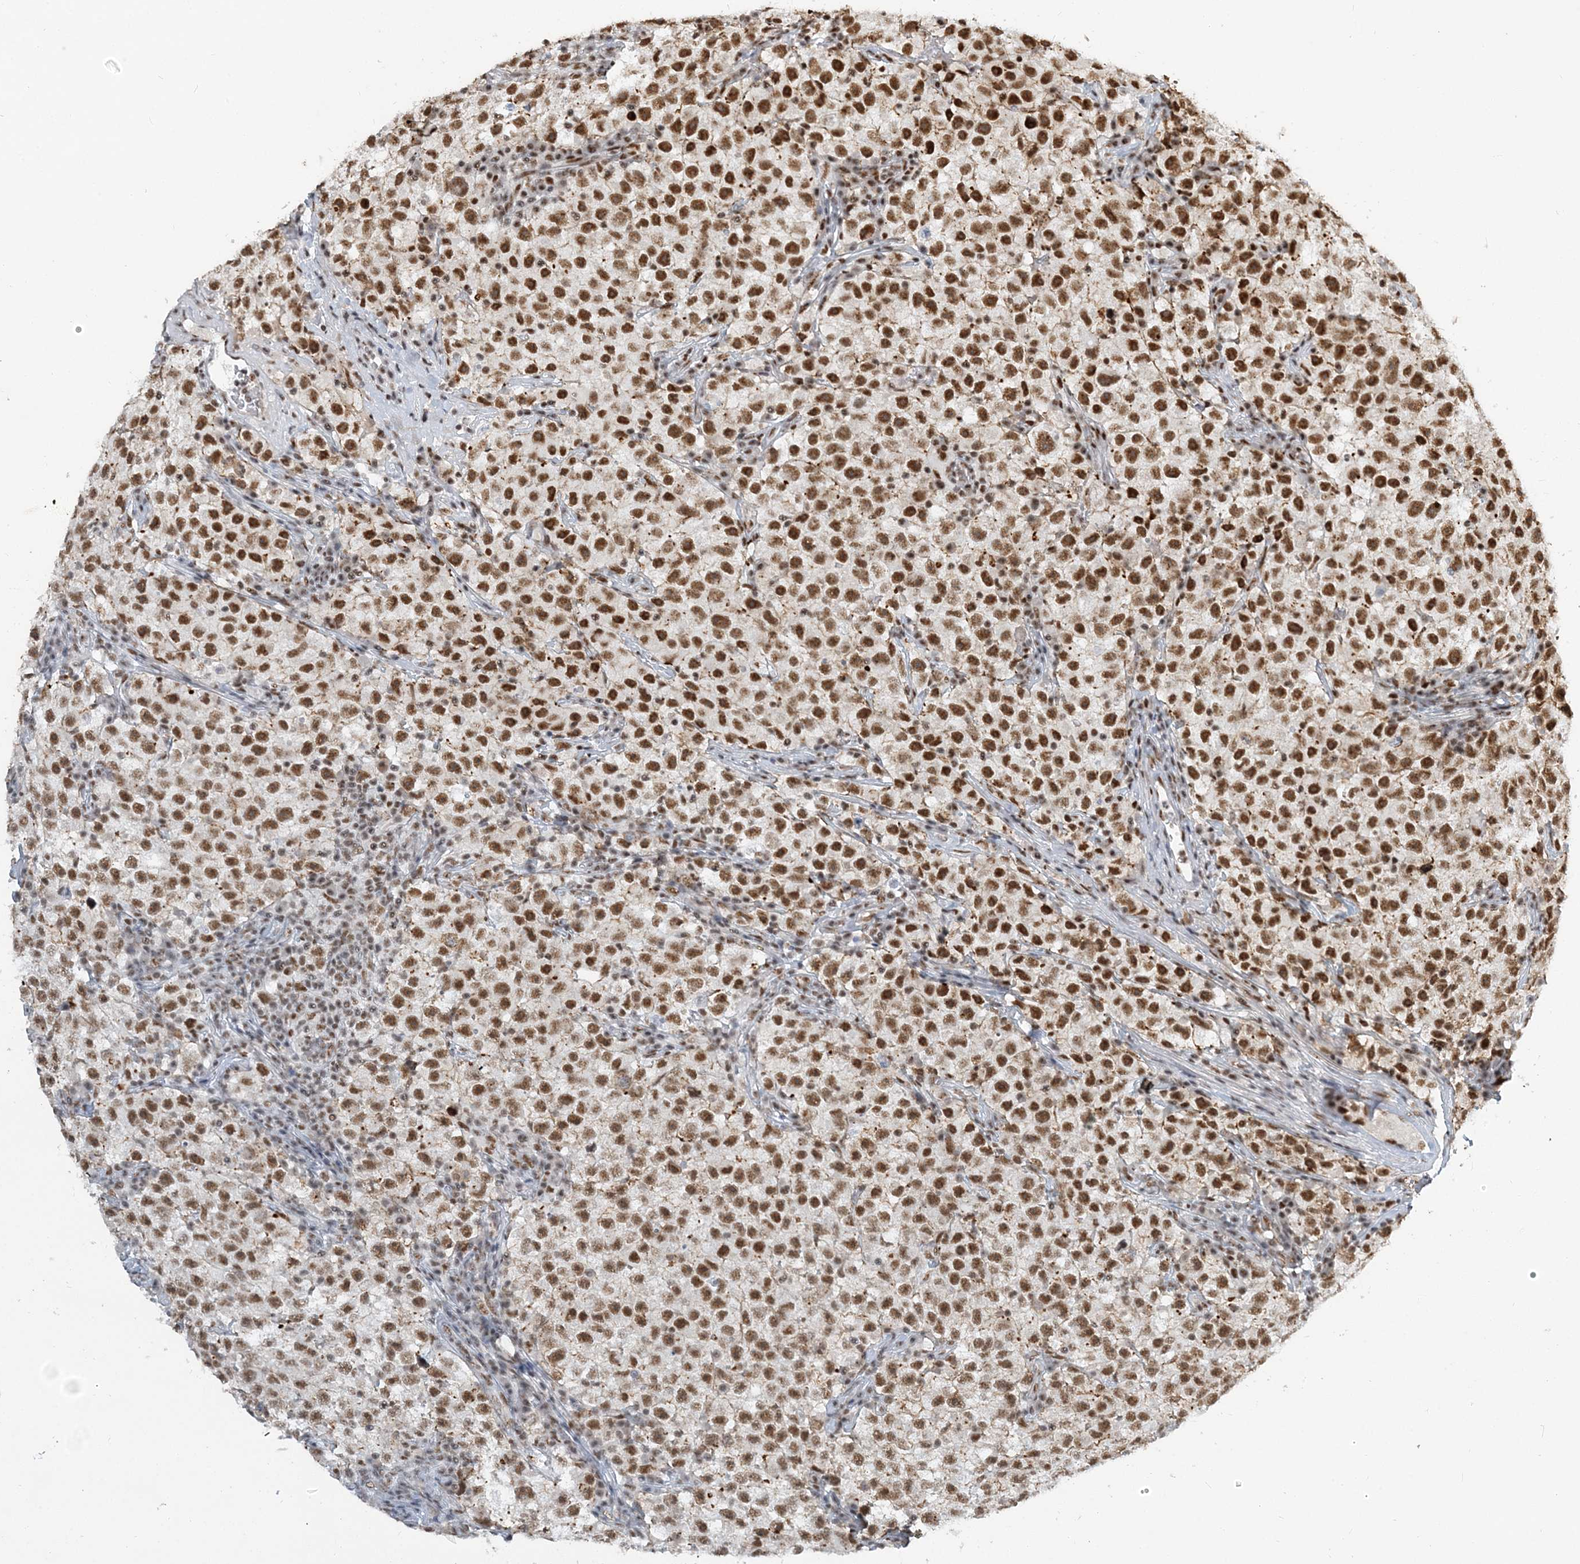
{"staining": {"intensity": "strong", "quantity": ">75%", "location": "nuclear"}, "tissue": "testis cancer", "cell_type": "Tumor cells", "image_type": "cancer", "snomed": [{"axis": "morphology", "description": "Seminoma, NOS"}, {"axis": "topography", "description": "Testis"}], "caption": "Immunohistochemistry (IHC) (DAB) staining of testis seminoma reveals strong nuclear protein expression in approximately >75% of tumor cells.", "gene": "PLRG1", "patient": {"sex": "male", "age": 22}}